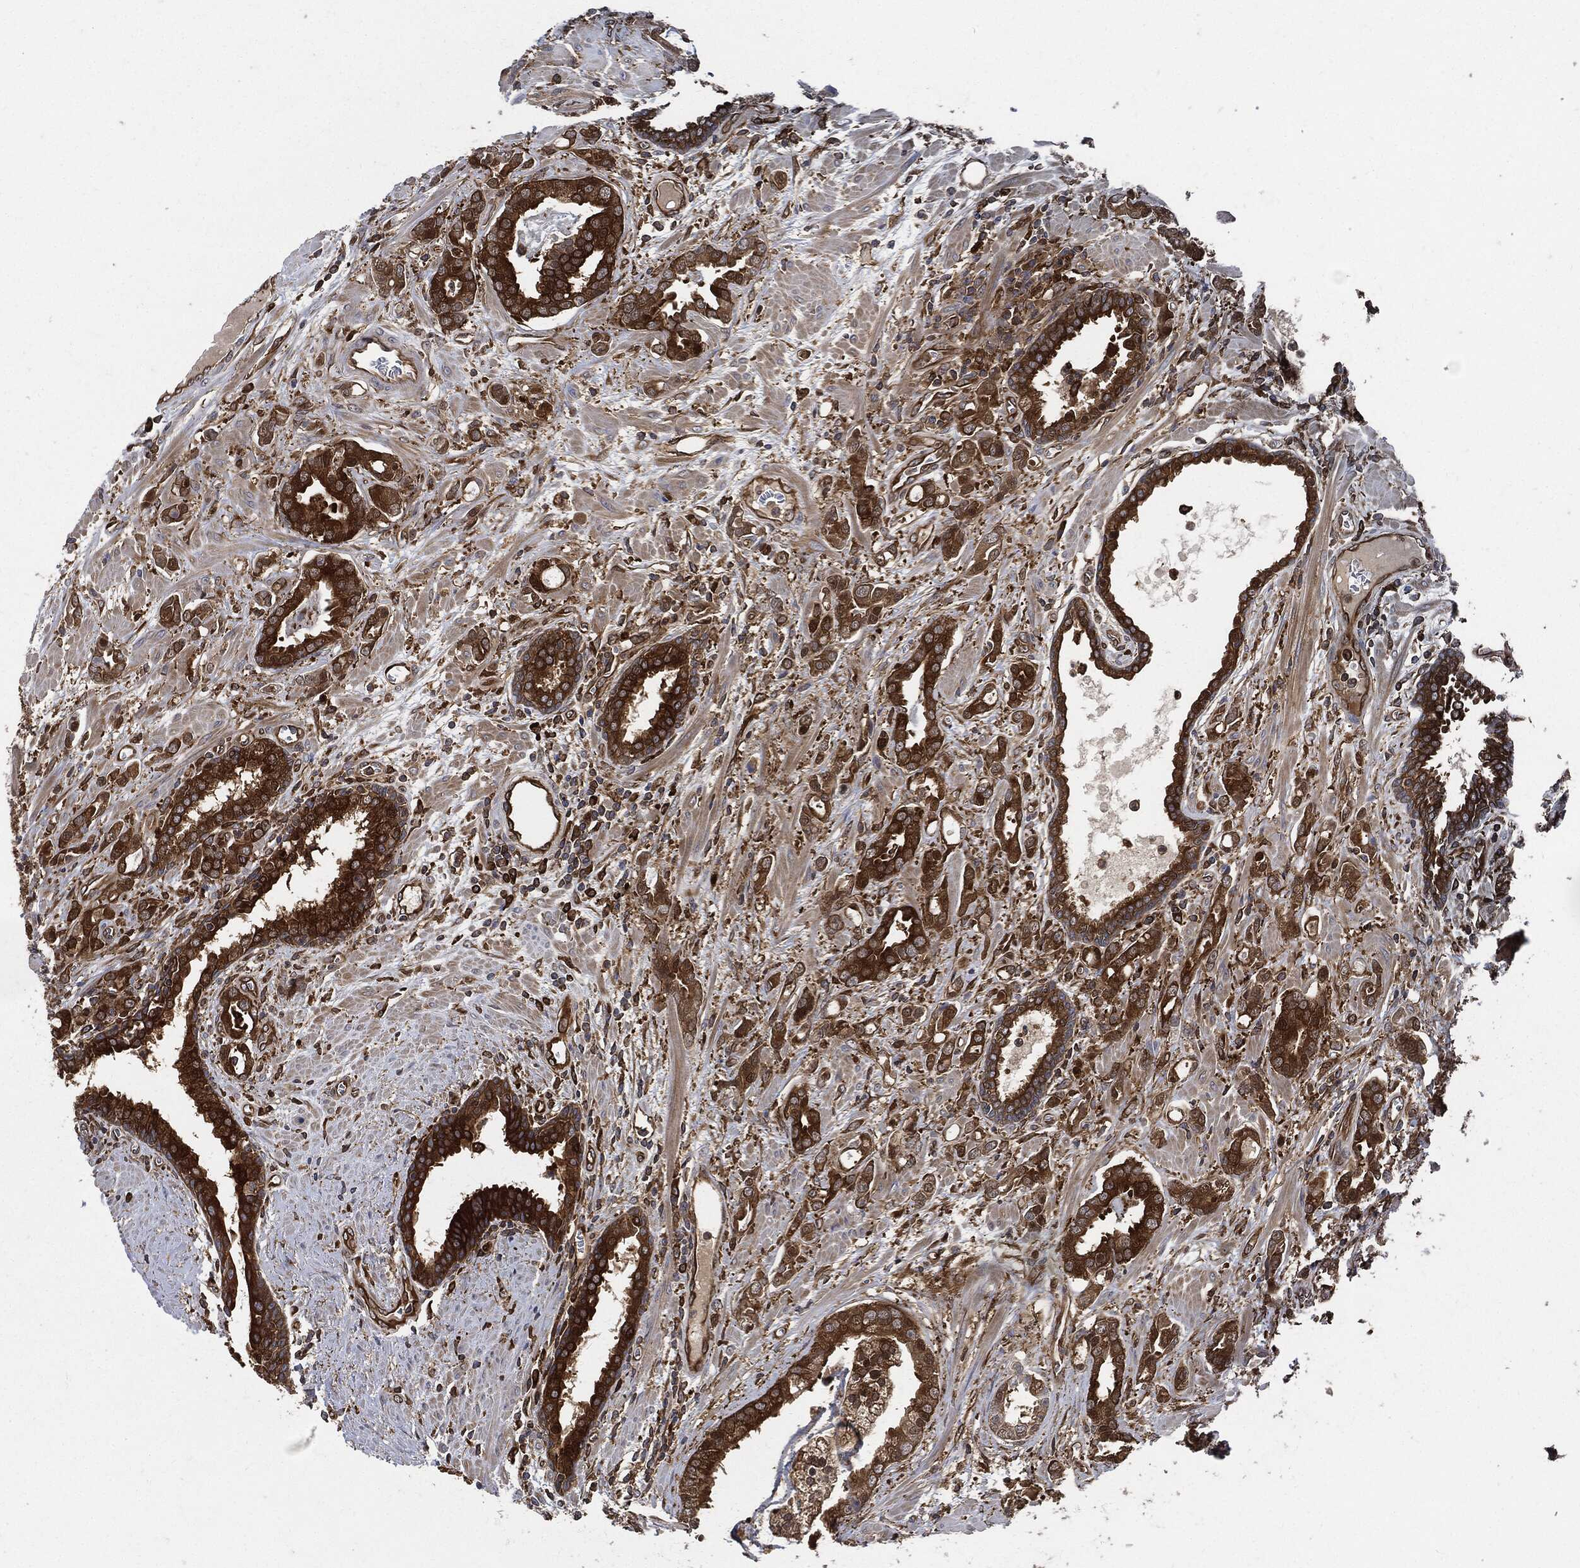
{"staining": {"intensity": "strong", "quantity": ">75%", "location": "cytoplasmic/membranous"}, "tissue": "prostate cancer", "cell_type": "Tumor cells", "image_type": "cancer", "snomed": [{"axis": "morphology", "description": "Adenocarcinoma, NOS"}, {"axis": "topography", "description": "Prostate"}], "caption": "Human adenocarcinoma (prostate) stained for a protein (brown) demonstrates strong cytoplasmic/membranous positive positivity in approximately >75% of tumor cells.", "gene": "XPNPEP1", "patient": {"sex": "male", "age": 57}}